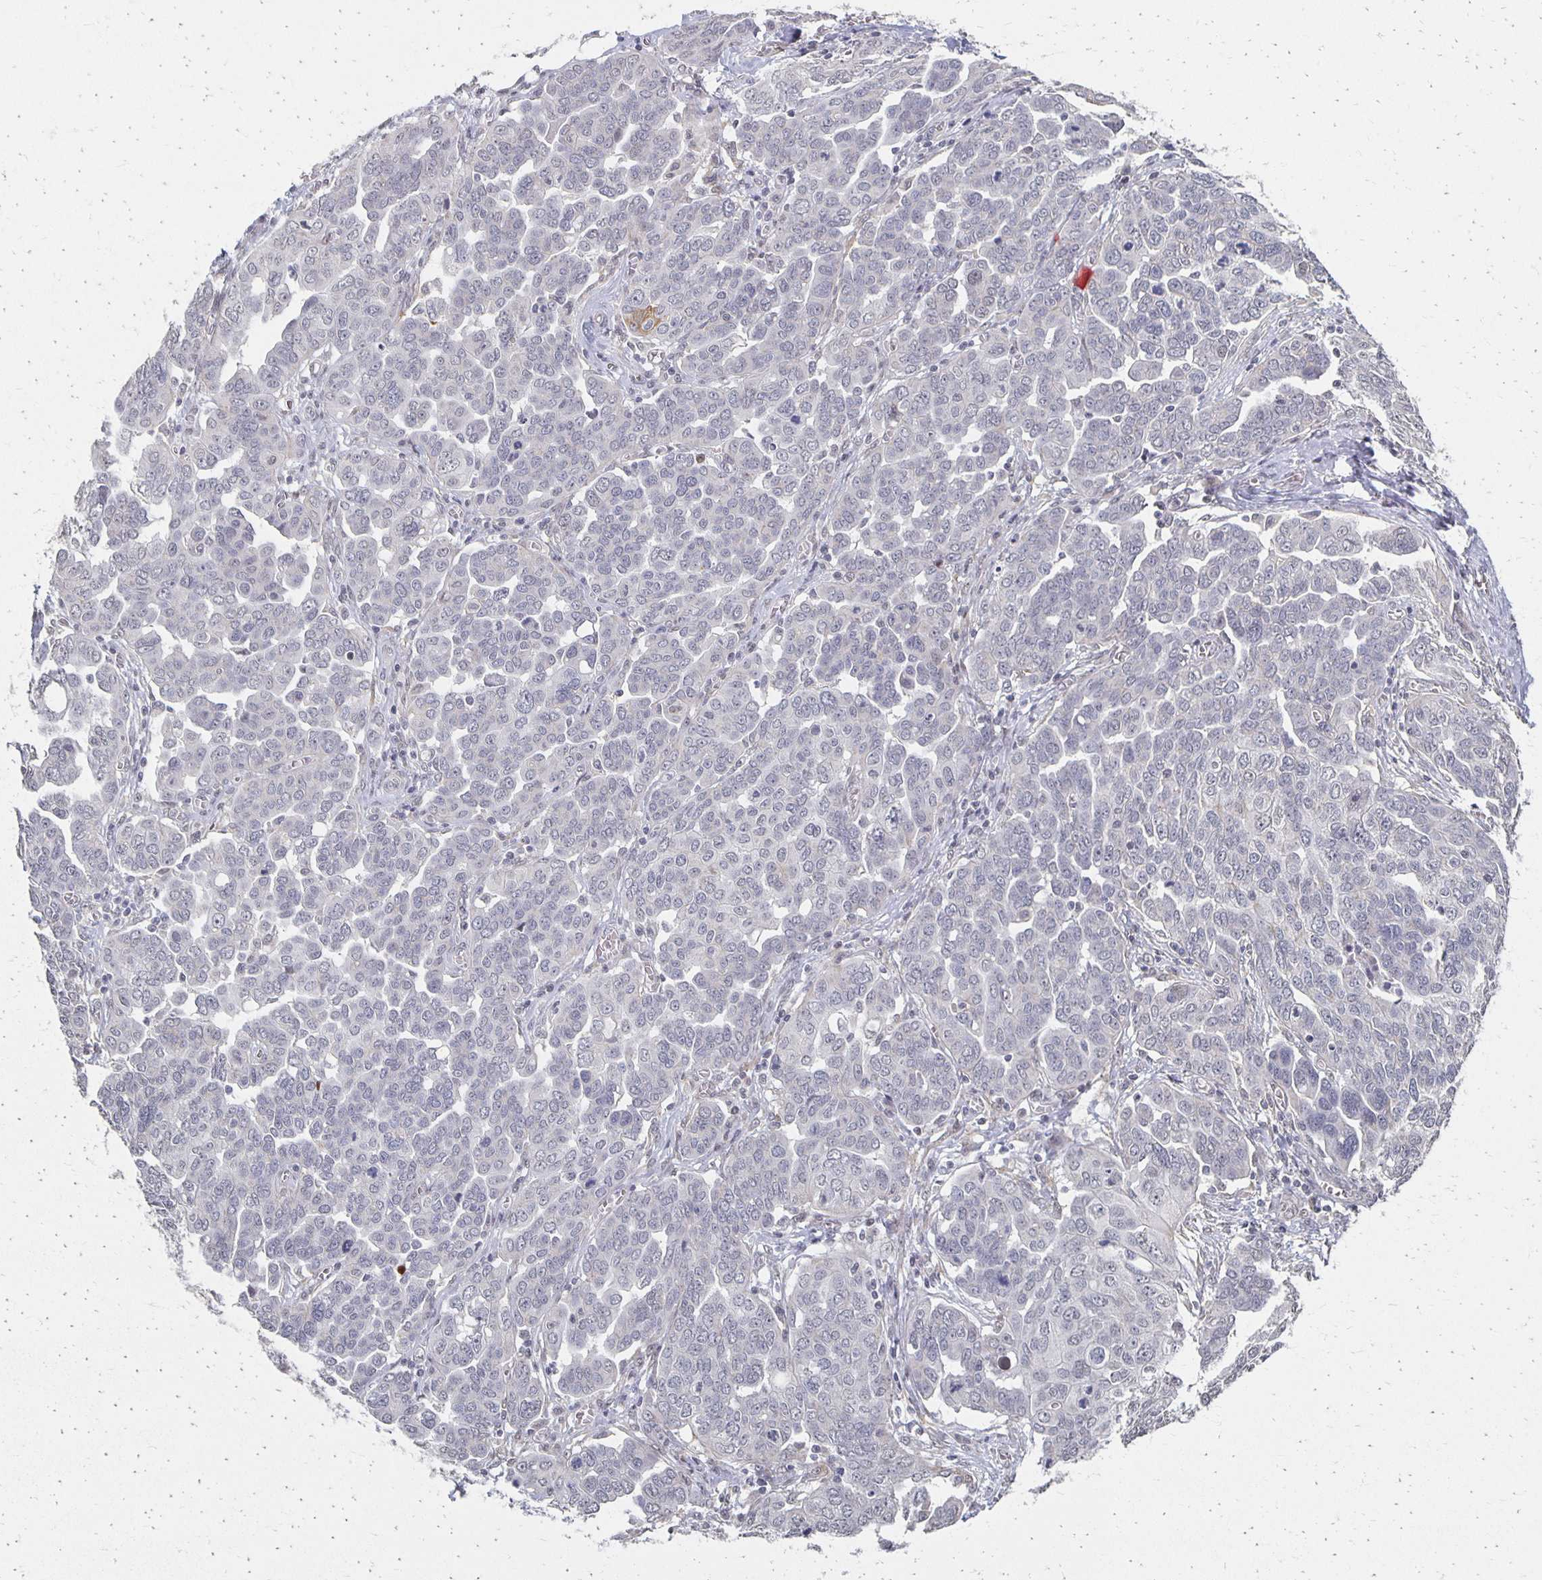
{"staining": {"intensity": "negative", "quantity": "none", "location": "none"}, "tissue": "ovarian cancer", "cell_type": "Tumor cells", "image_type": "cancer", "snomed": [{"axis": "morphology", "description": "Cystadenocarcinoma, serous, NOS"}, {"axis": "topography", "description": "Ovary"}], "caption": "Tumor cells are negative for brown protein staining in ovarian cancer (serous cystadenocarcinoma).", "gene": "DAB1", "patient": {"sex": "female", "age": 59}}